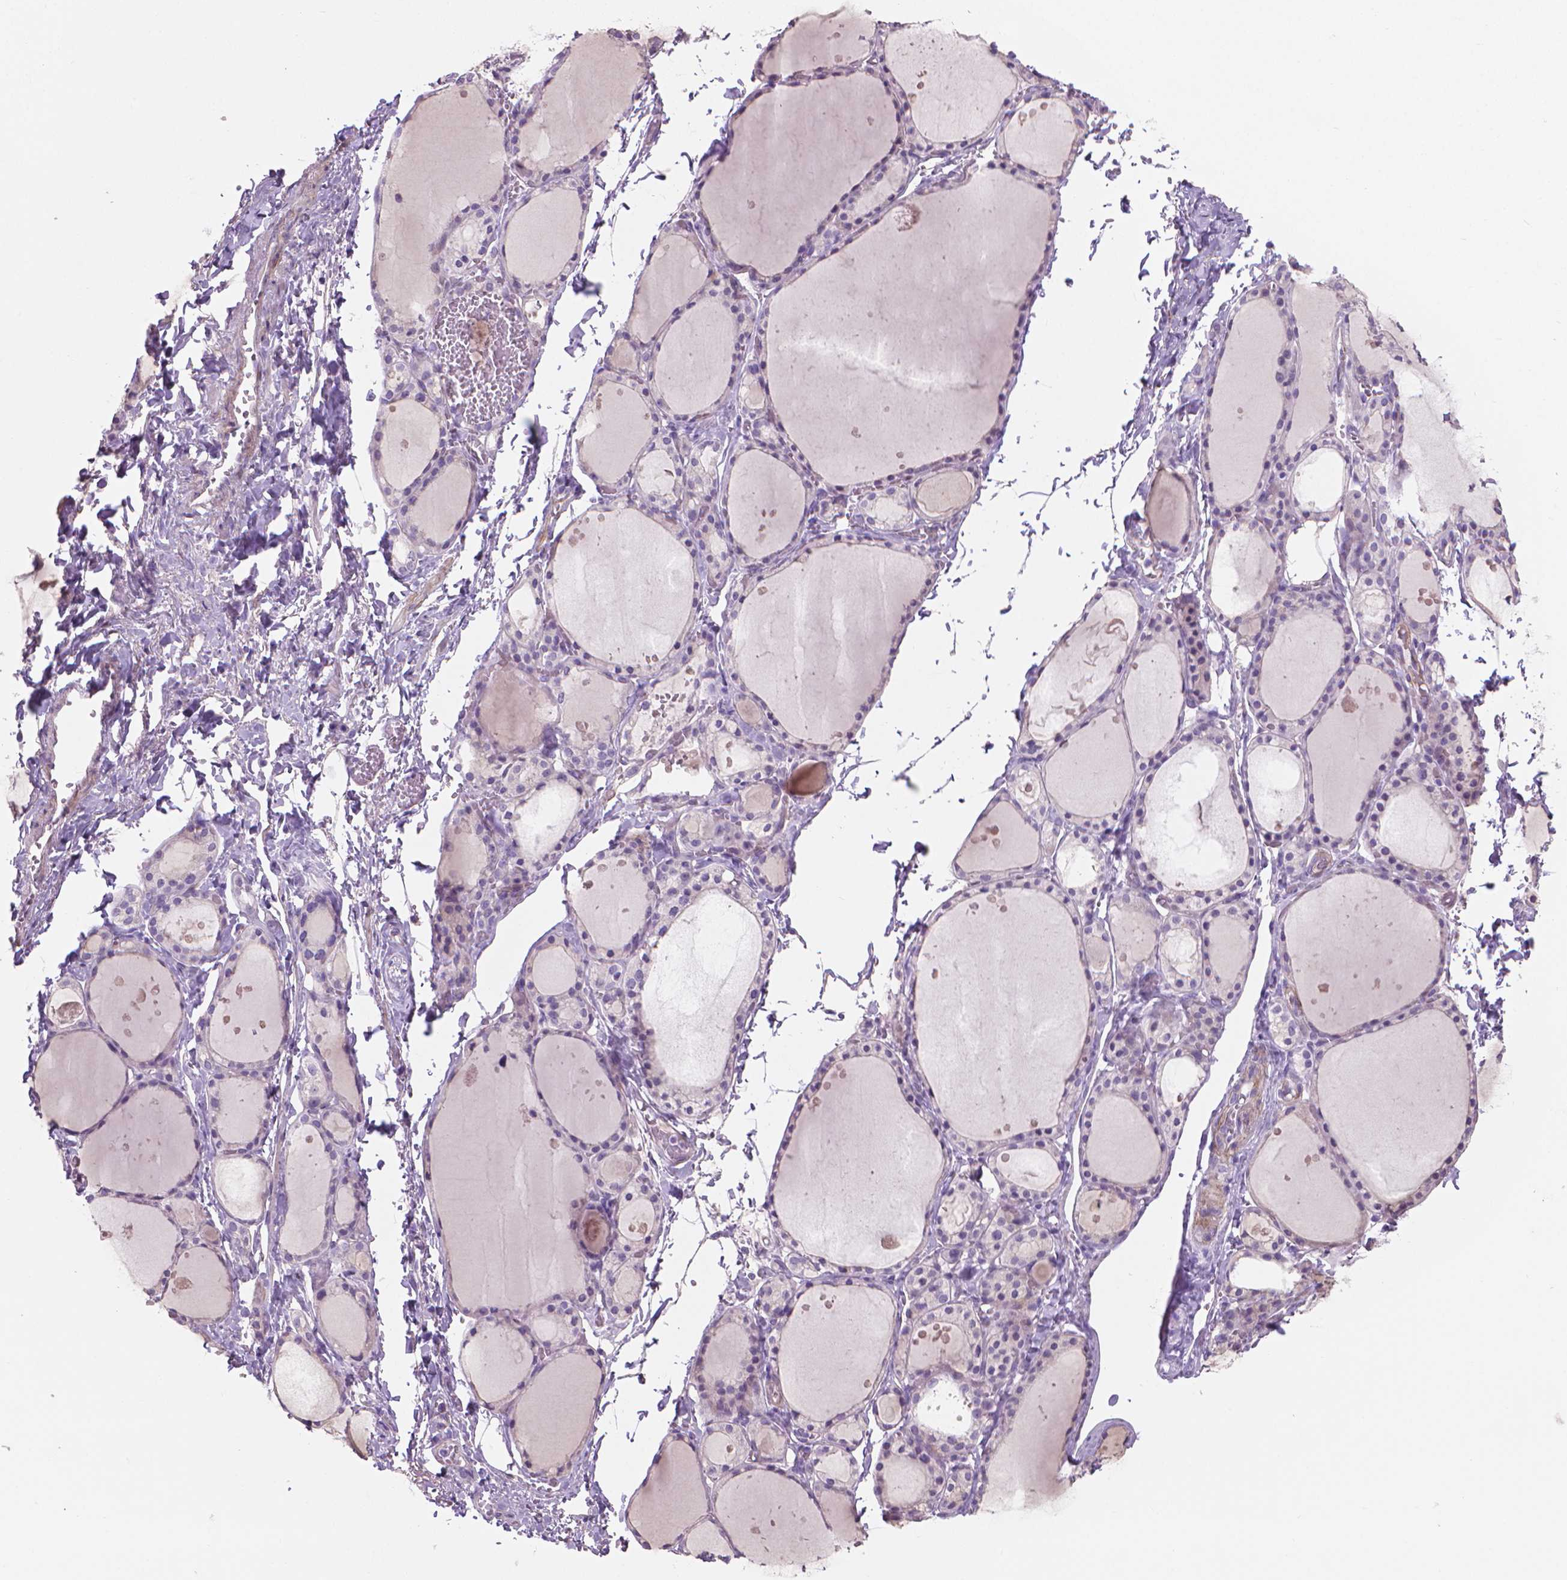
{"staining": {"intensity": "negative", "quantity": "none", "location": "none"}, "tissue": "thyroid gland", "cell_type": "Glandular cells", "image_type": "normal", "snomed": [{"axis": "morphology", "description": "Normal tissue, NOS"}, {"axis": "topography", "description": "Thyroid gland"}], "caption": "Glandular cells are negative for brown protein staining in benign thyroid gland. (DAB IHC visualized using brightfield microscopy, high magnification).", "gene": "GSDMA", "patient": {"sex": "male", "age": 68}}